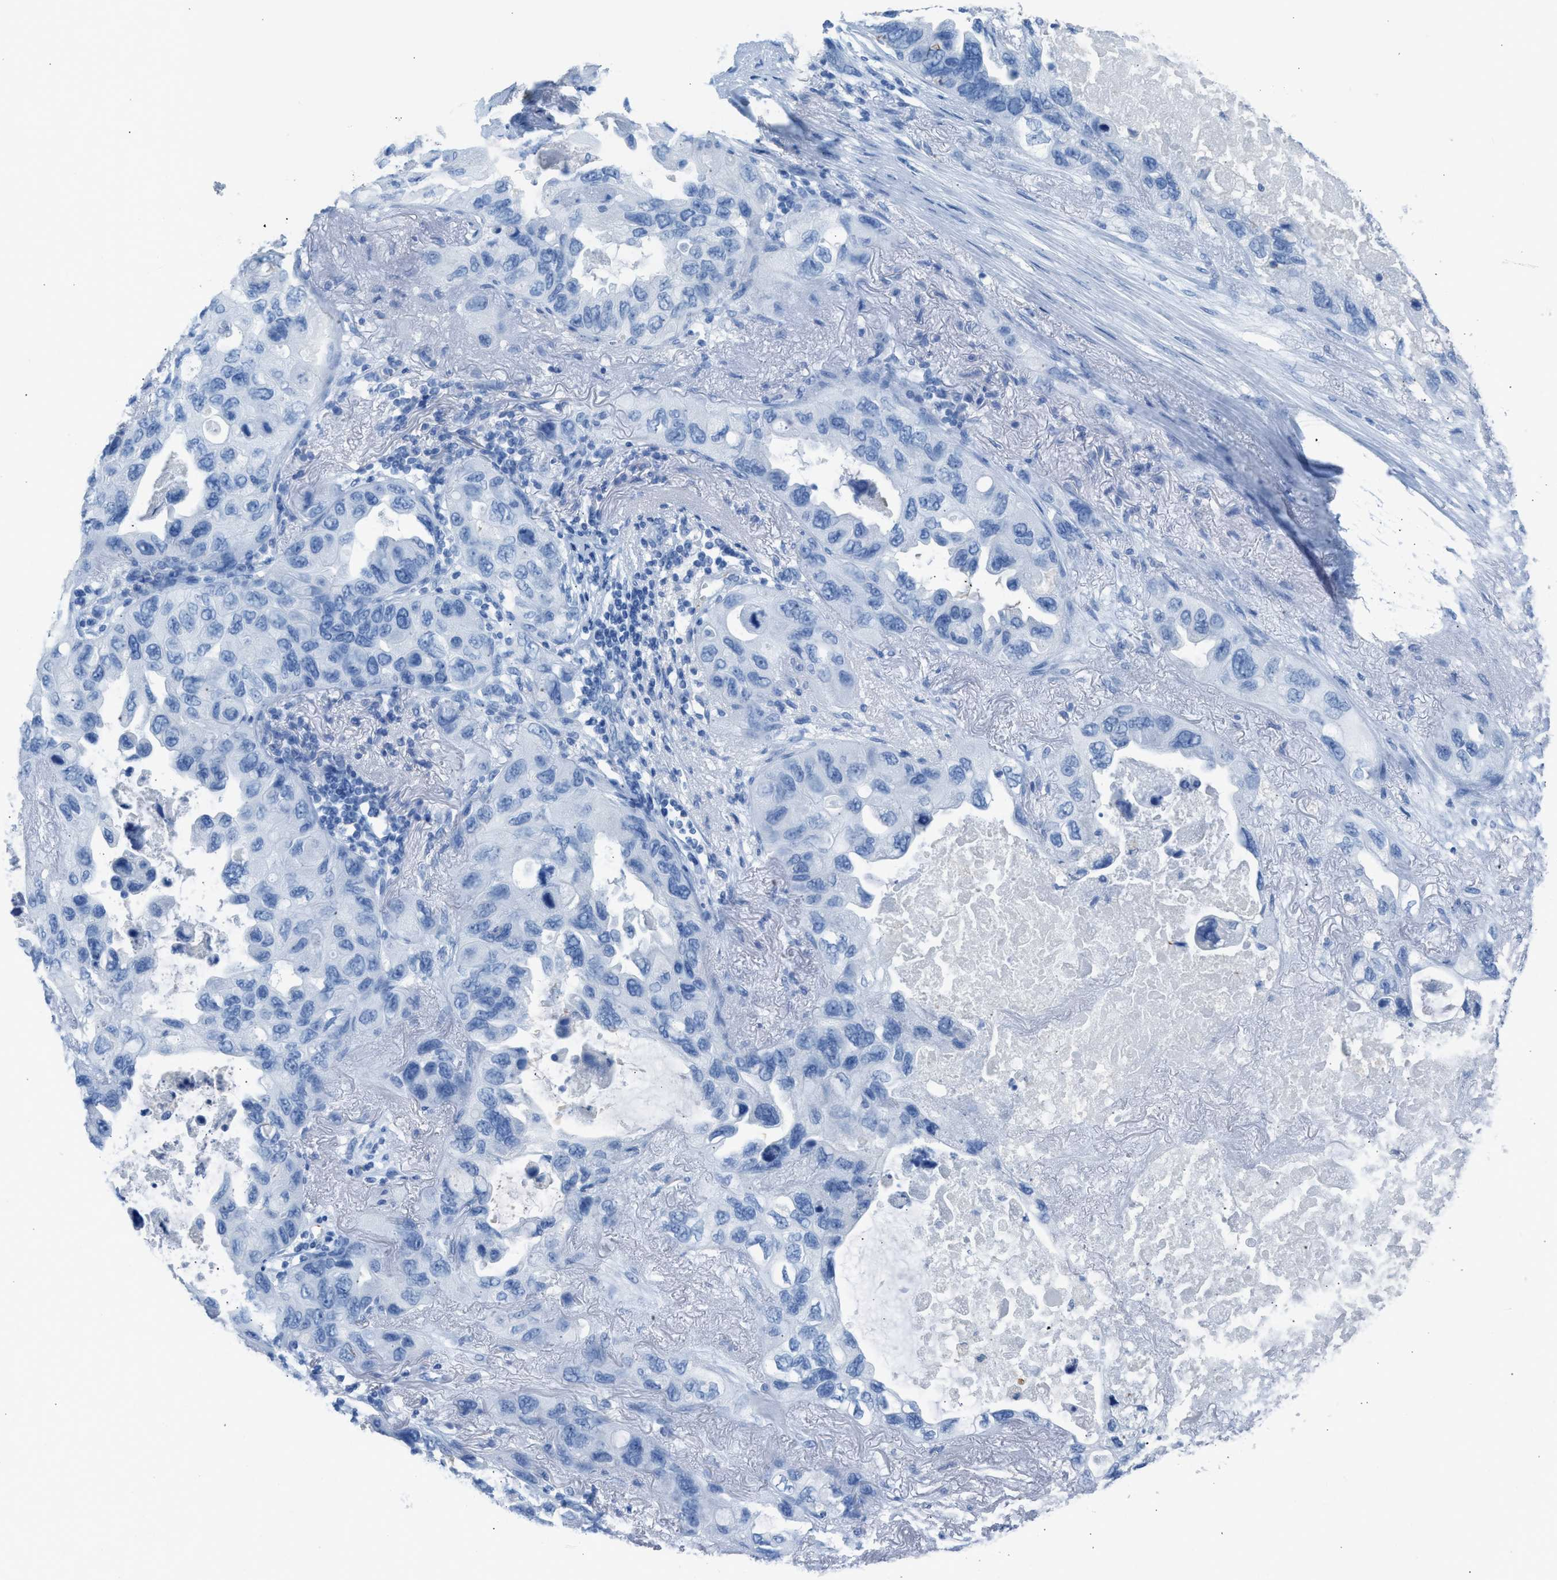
{"staining": {"intensity": "negative", "quantity": "none", "location": "none"}, "tissue": "lung cancer", "cell_type": "Tumor cells", "image_type": "cancer", "snomed": [{"axis": "morphology", "description": "Squamous cell carcinoma, NOS"}, {"axis": "topography", "description": "Lung"}], "caption": "Immunohistochemistry (IHC) micrograph of neoplastic tissue: squamous cell carcinoma (lung) stained with DAB (3,3'-diaminobenzidine) demonstrates no significant protein expression in tumor cells.", "gene": "FAIM2", "patient": {"sex": "female", "age": 73}}